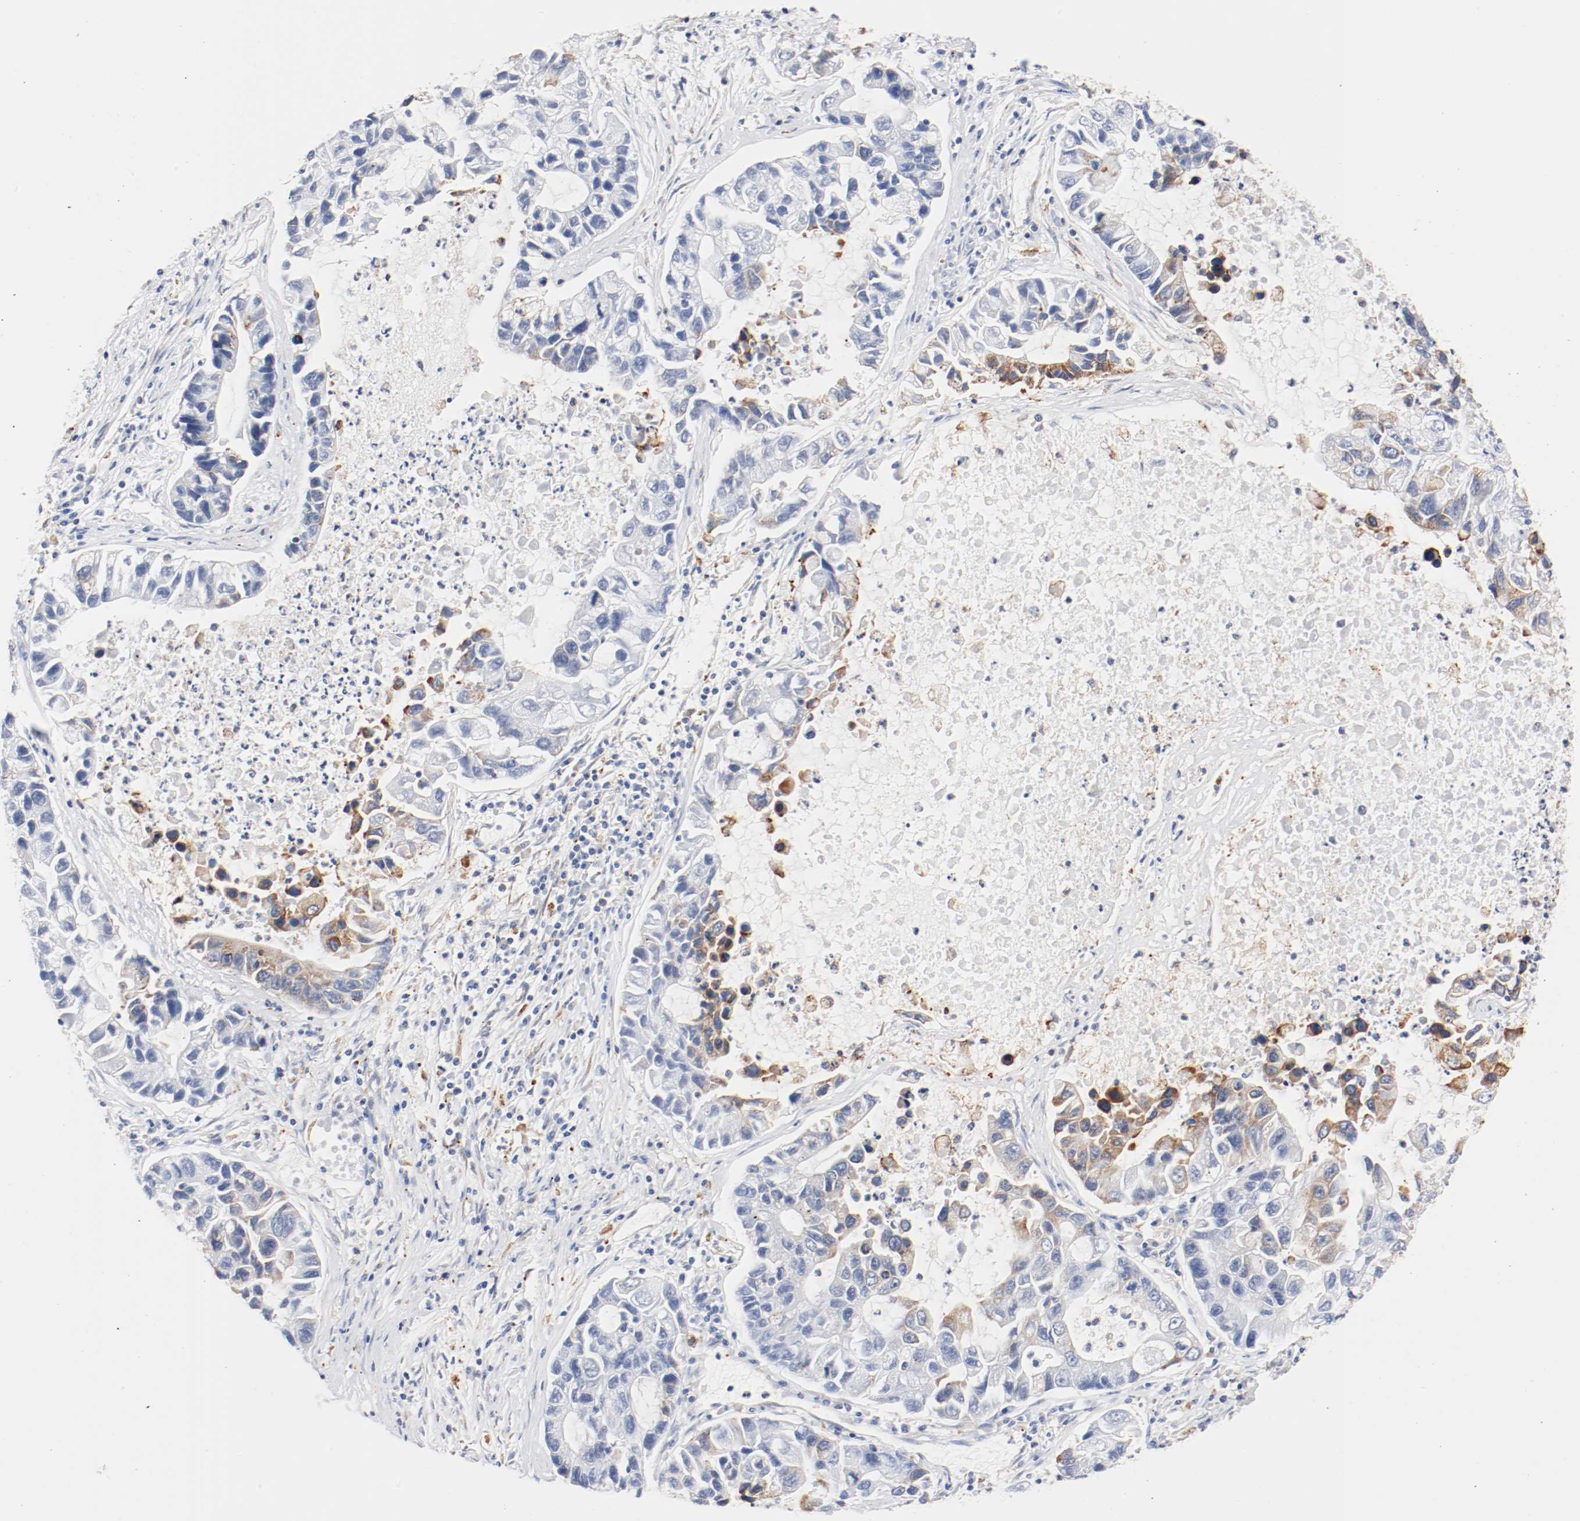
{"staining": {"intensity": "moderate", "quantity": "<25%", "location": "cytoplasmic/membranous"}, "tissue": "lung cancer", "cell_type": "Tumor cells", "image_type": "cancer", "snomed": [{"axis": "morphology", "description": "Adenocarcinoma, NOS"}, {"axis": "topography", "description": "Lung"}], "caption": "IHC of human adenocarcinoma (lung) reveals low levels of moderate cytoplasmic/membranous expression in approximately <25% of tumor cells.", "gene": "PDPK1", "patient": {"sex": "female", "age": 51}}